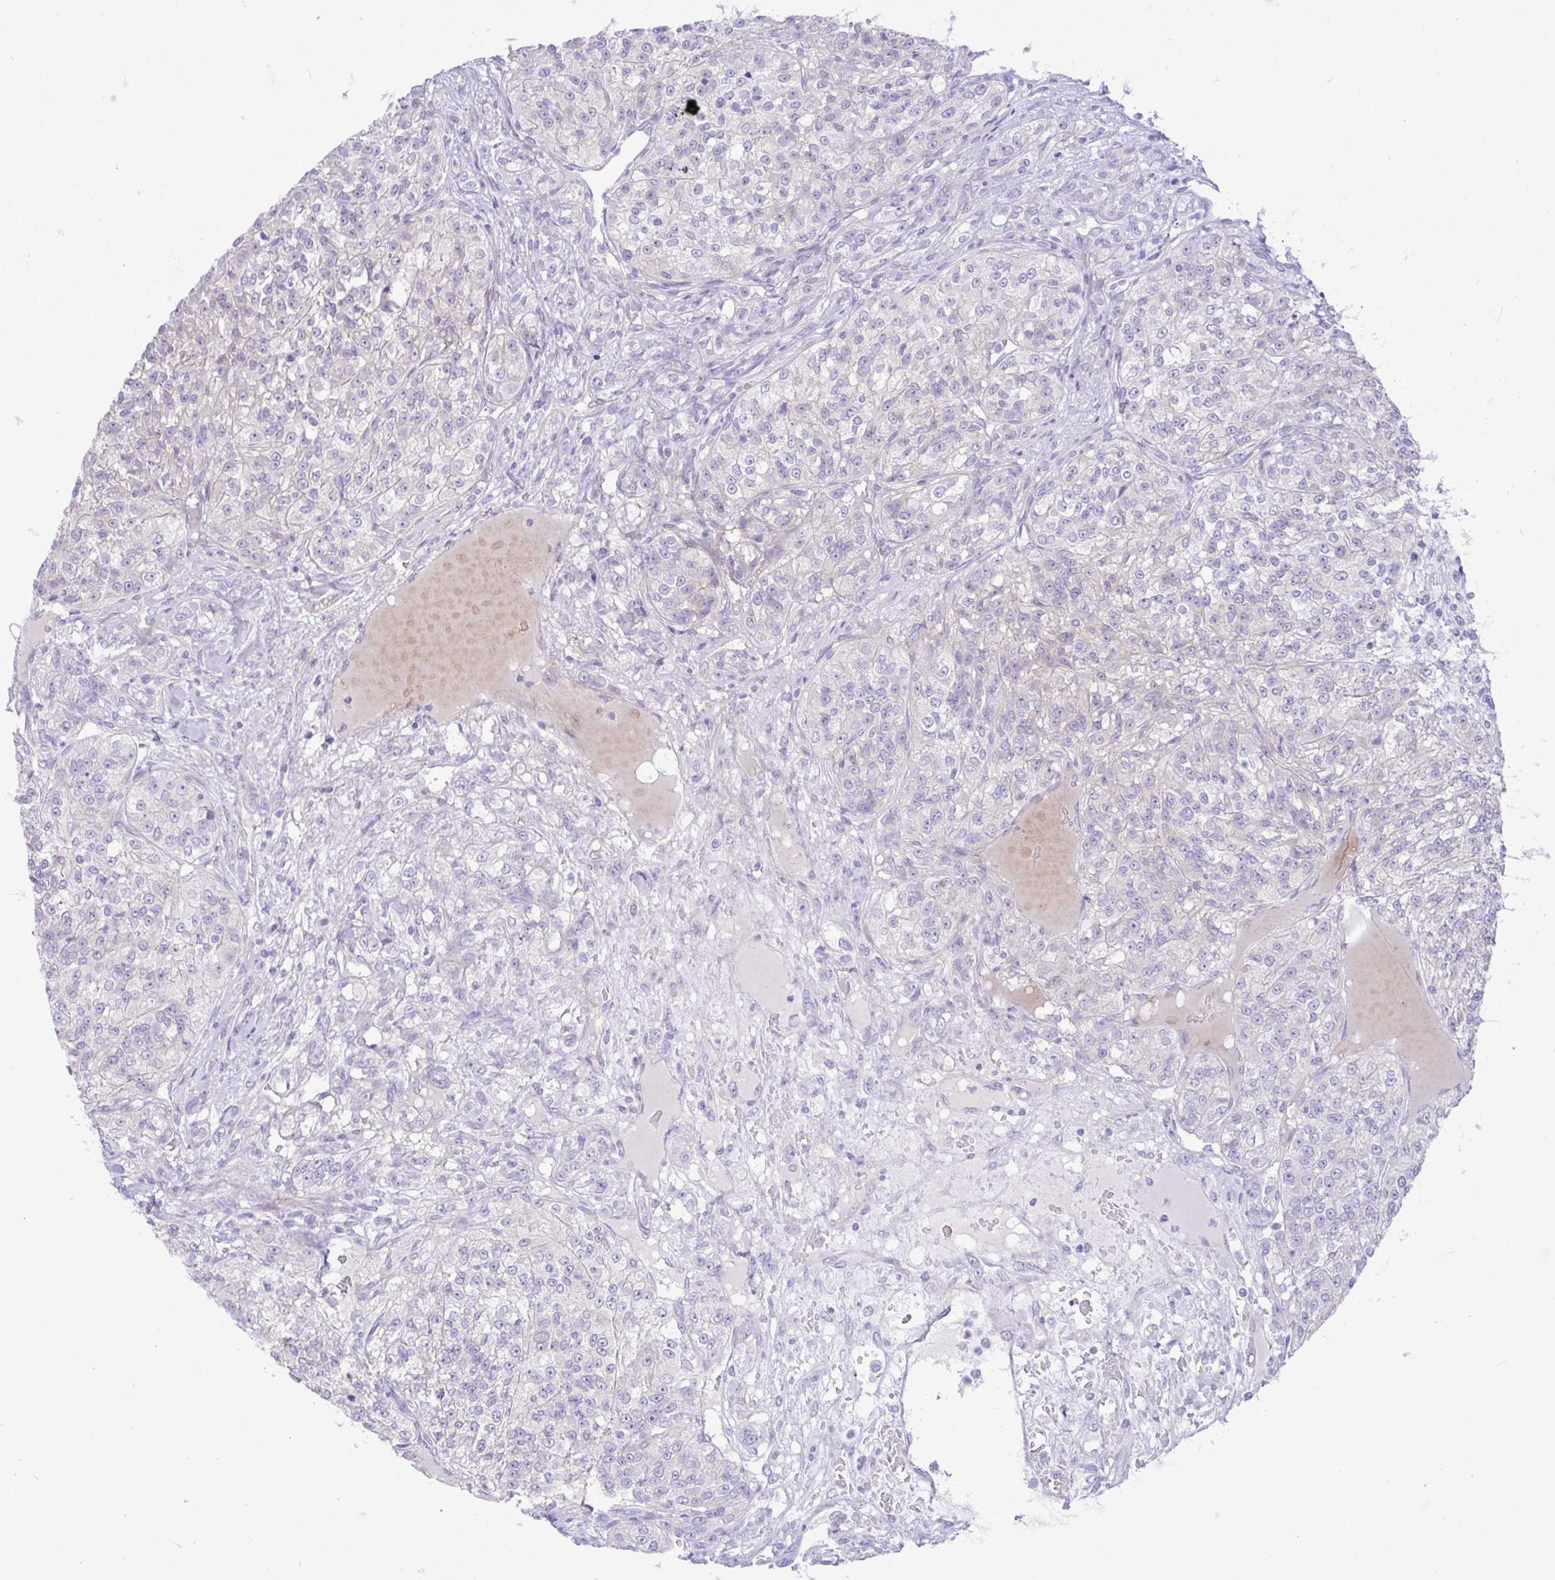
{"staining": {"intensity": "negative", "quantity": "none", "location": "none"}, "tissue": "renal cancer", "cell_type": "Tumor cells", "image_type": "cancer", "snomed": [{"axis": "morphology", "description": "Adenocarcinoma, NOS"}, {"axis": "topography", "description": "Kidney"}], "caption": "Immunohistochemistry micrograph of renal adenocarcinoma stained for a protein (brown), which shows no positivity in tumor cells.", "gene": "ZNF101", "patient": {"sex": "female", "age": 63}}